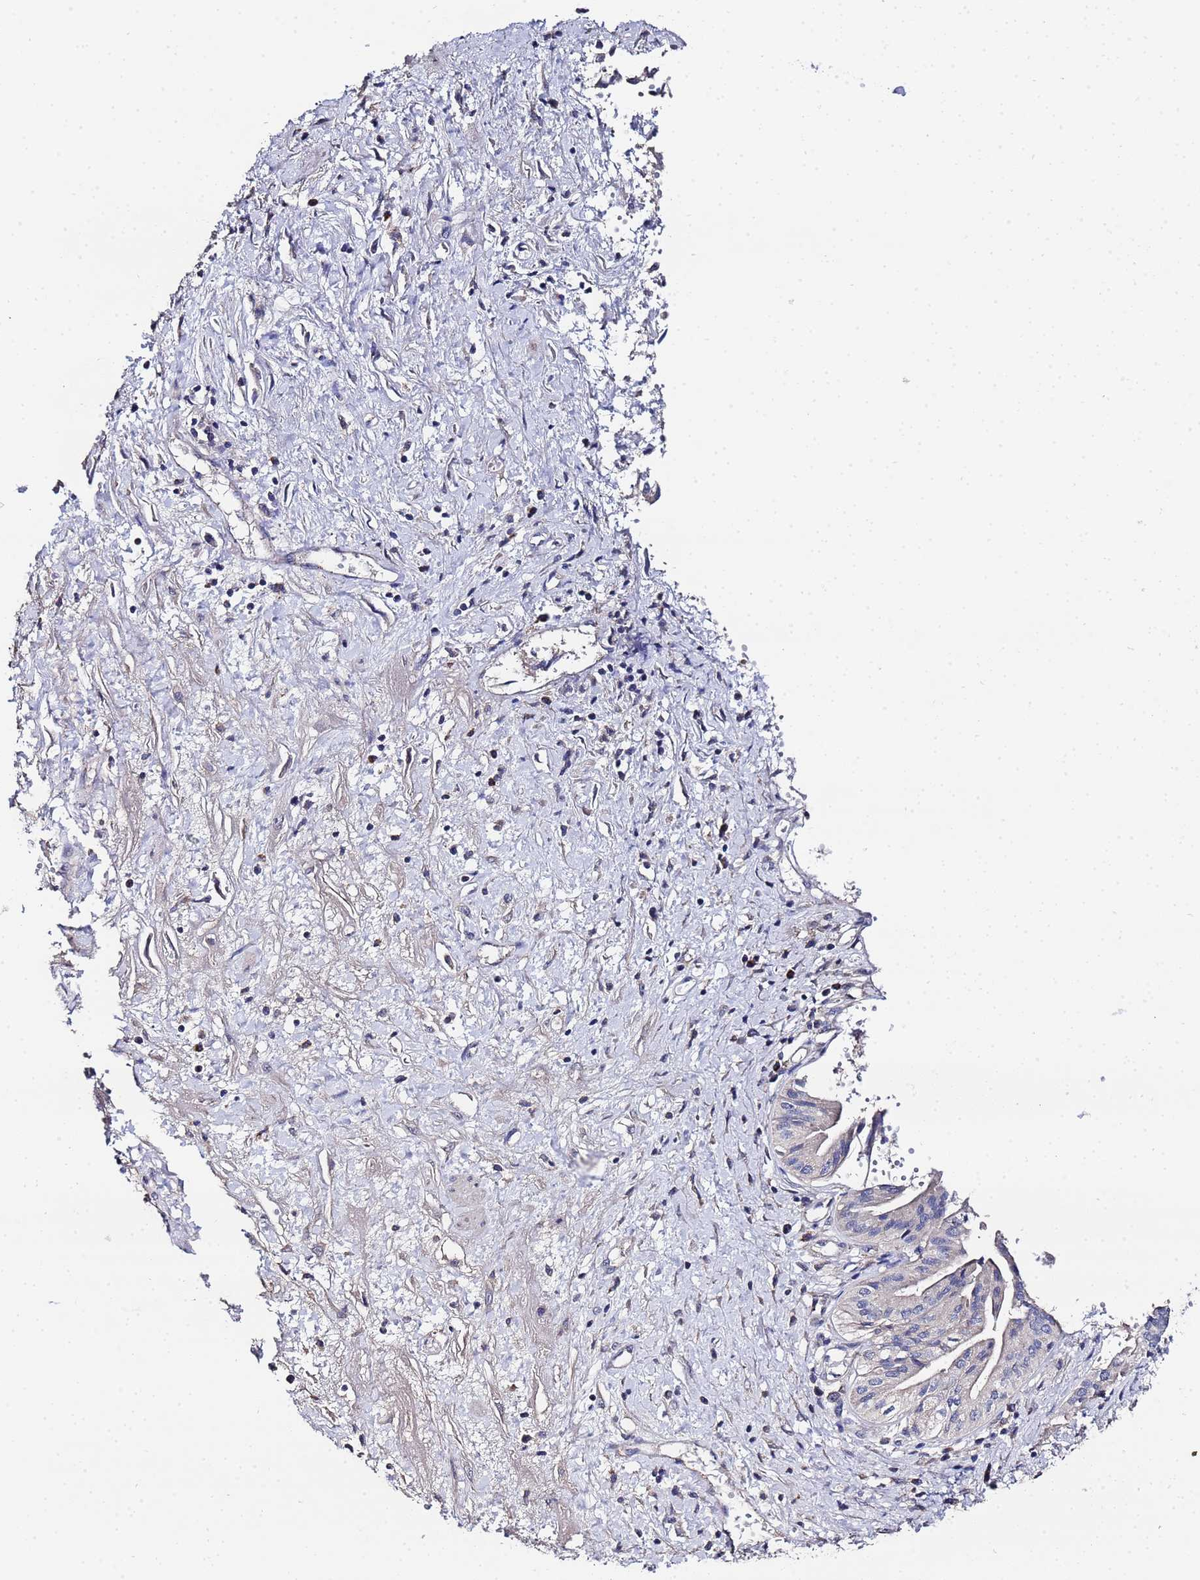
{"staining": {"intensity": "negative", "quantity": "none", "location": "none"}, "tissue": "pancreatic cancer", "cell_type": "Tumor cells", "image_type": "cancer", "snomed": [{"axis": "morphology", "description": "Adenocarcinoma, NOS"}, {"axis": "topography", "description": "Pancreas"}], "caption": "The photomicrograph shows no significant expression in tumor cells of adenocarcinoma (pancreatic). The staining was performed using DAB to visualize the protein expression in brown, while the nuclei were stained in blue with hematoxylin (Magnification: 20x).", "gene": "TCP10L", "patient": {"sex": "female", "age": 50}}